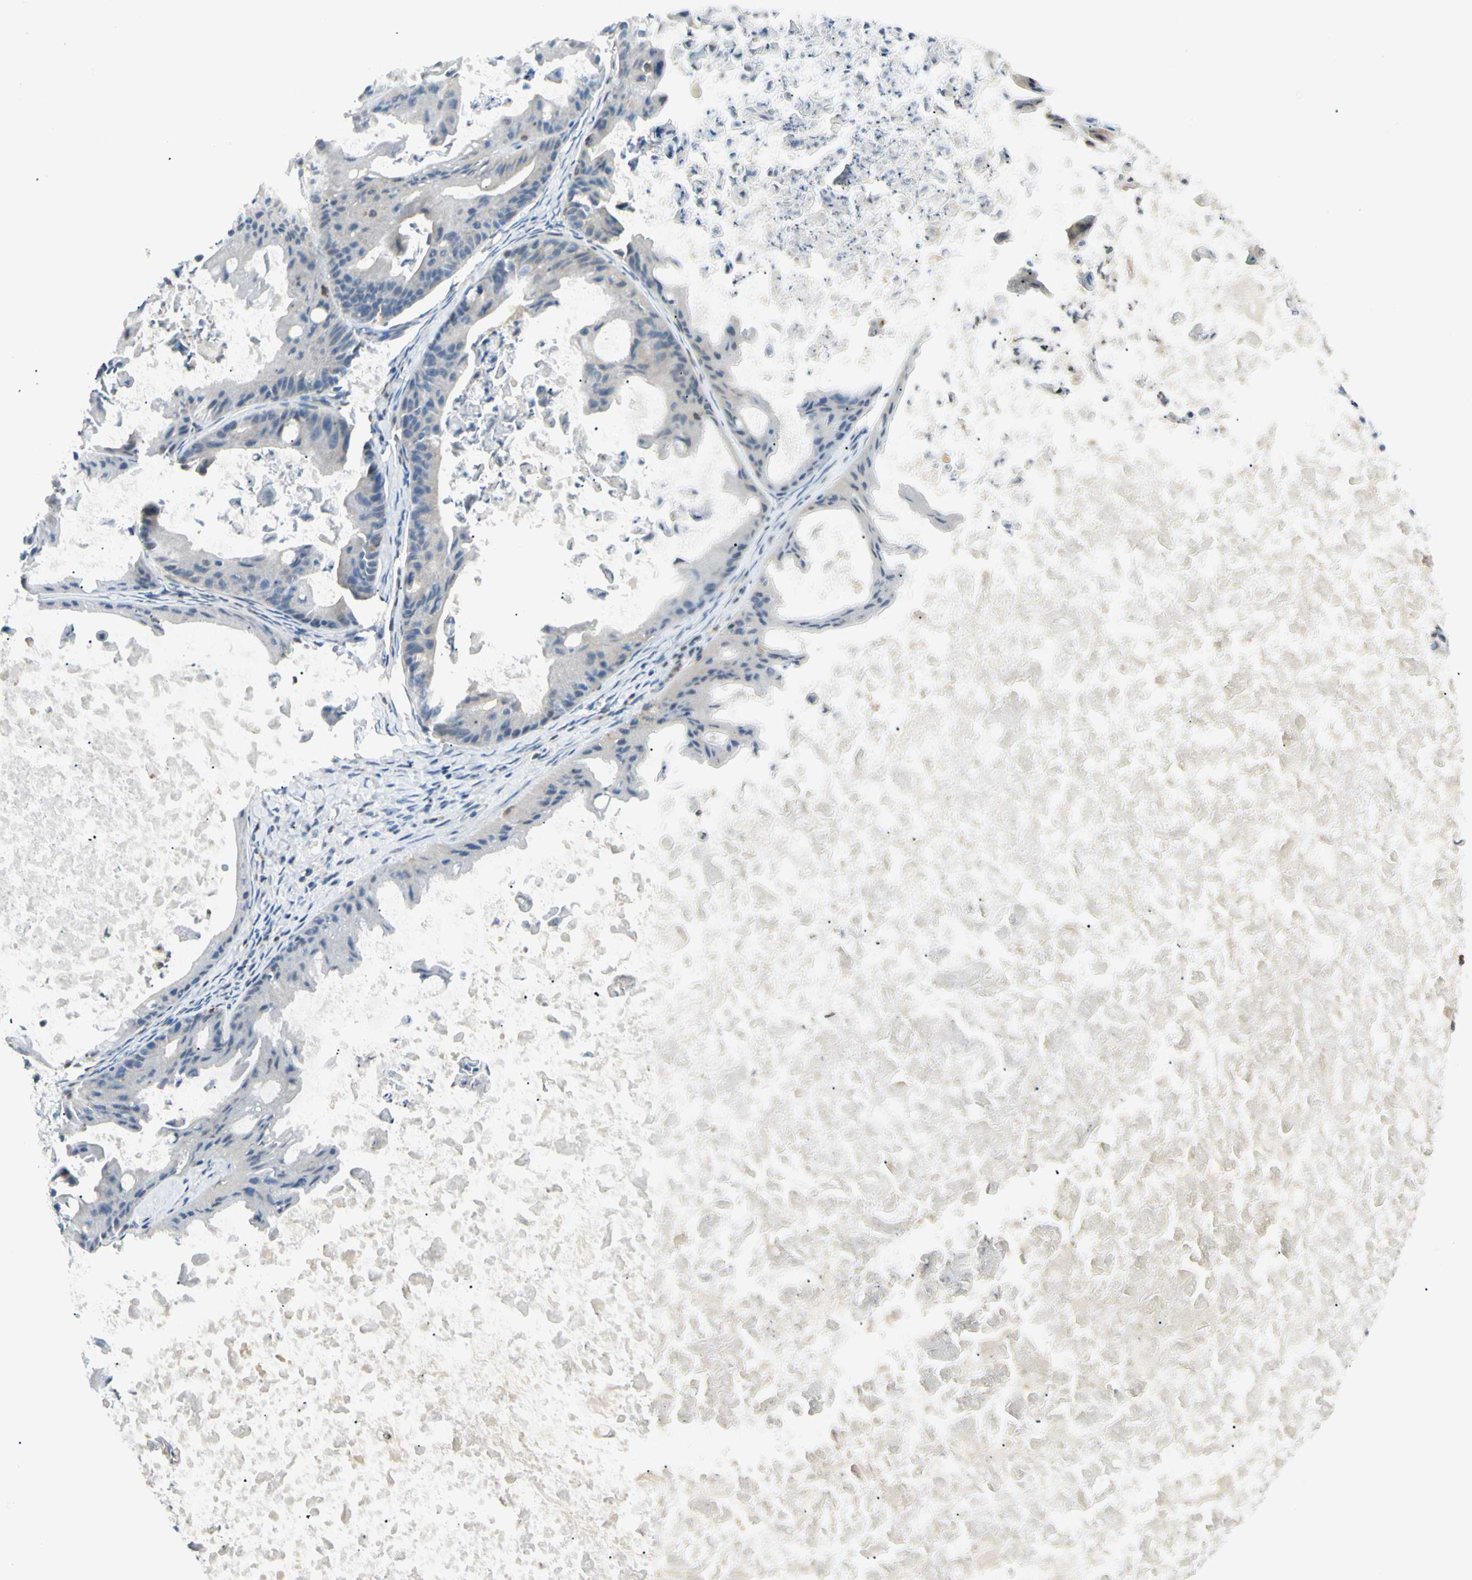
{"staining": {"intensity": "negative", "quantity": "none", "location": "none"}, "tissue": "ovarian cancer", "cell_type": "Tumor cells", "image_type": "cancer", "snomed": [{"axis": "morphology", "description": "Cystadenocarcinoma, mucinous, NOS"}, {"axis": "topography", "description": "Ovary"}], "caption": "A high-resolution image shows IHC staining of ovarian cancer, which shows no significant staining in tumor cells. (DAB (3,3'-diaminobenzidine) IHC visualized using brightfield microscopy, high magnification).", "gene": "LPCAT2", "patient": {"sex": "female", "age": 37}}